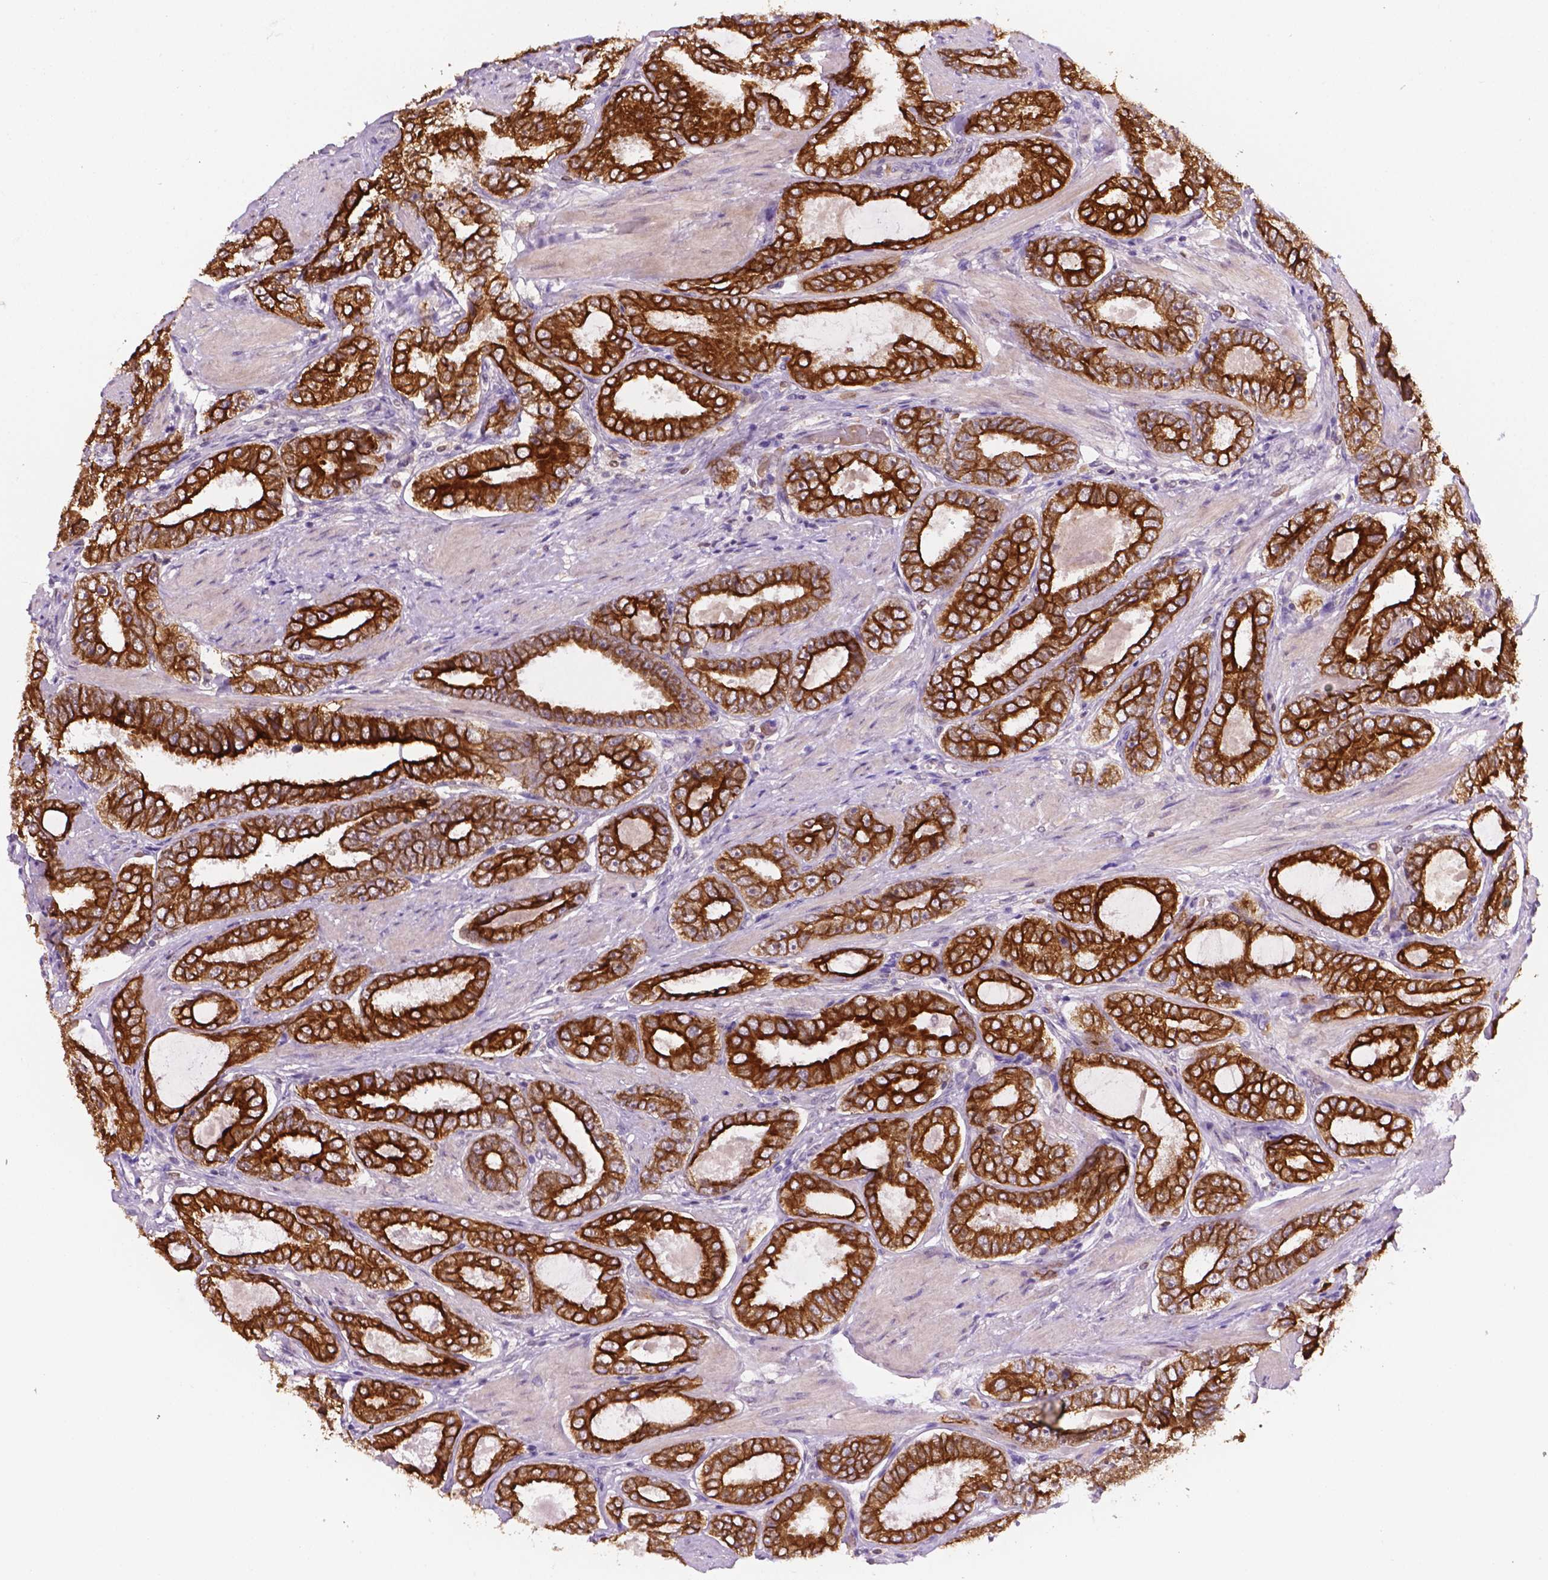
{"staining": {"intensity": "strong", "quantity": ">75%", "location": "cytoplasmic/membranous"}, "tissue": "prostate cancer", "cell_type": "Tumor cells", "image_type": "cancer", "snomed": [{"axis": "morphology", "description": "Adenocarcinoma, High grade"}, {"axis": "topography", "description": "Prostate"}], "caption": "The immunohistochemical stain highlights strong cytoplasmic/membranous staining in tumor cells of prostate high-grade adenocarcinoma tissue. The staining is performed using DAB brown chromogen to label protein expression. The nuclei are counter-stained blue using hematoxylin.", "gene": "SHLD3", "patient": {"sex": "male", "age": 63}}